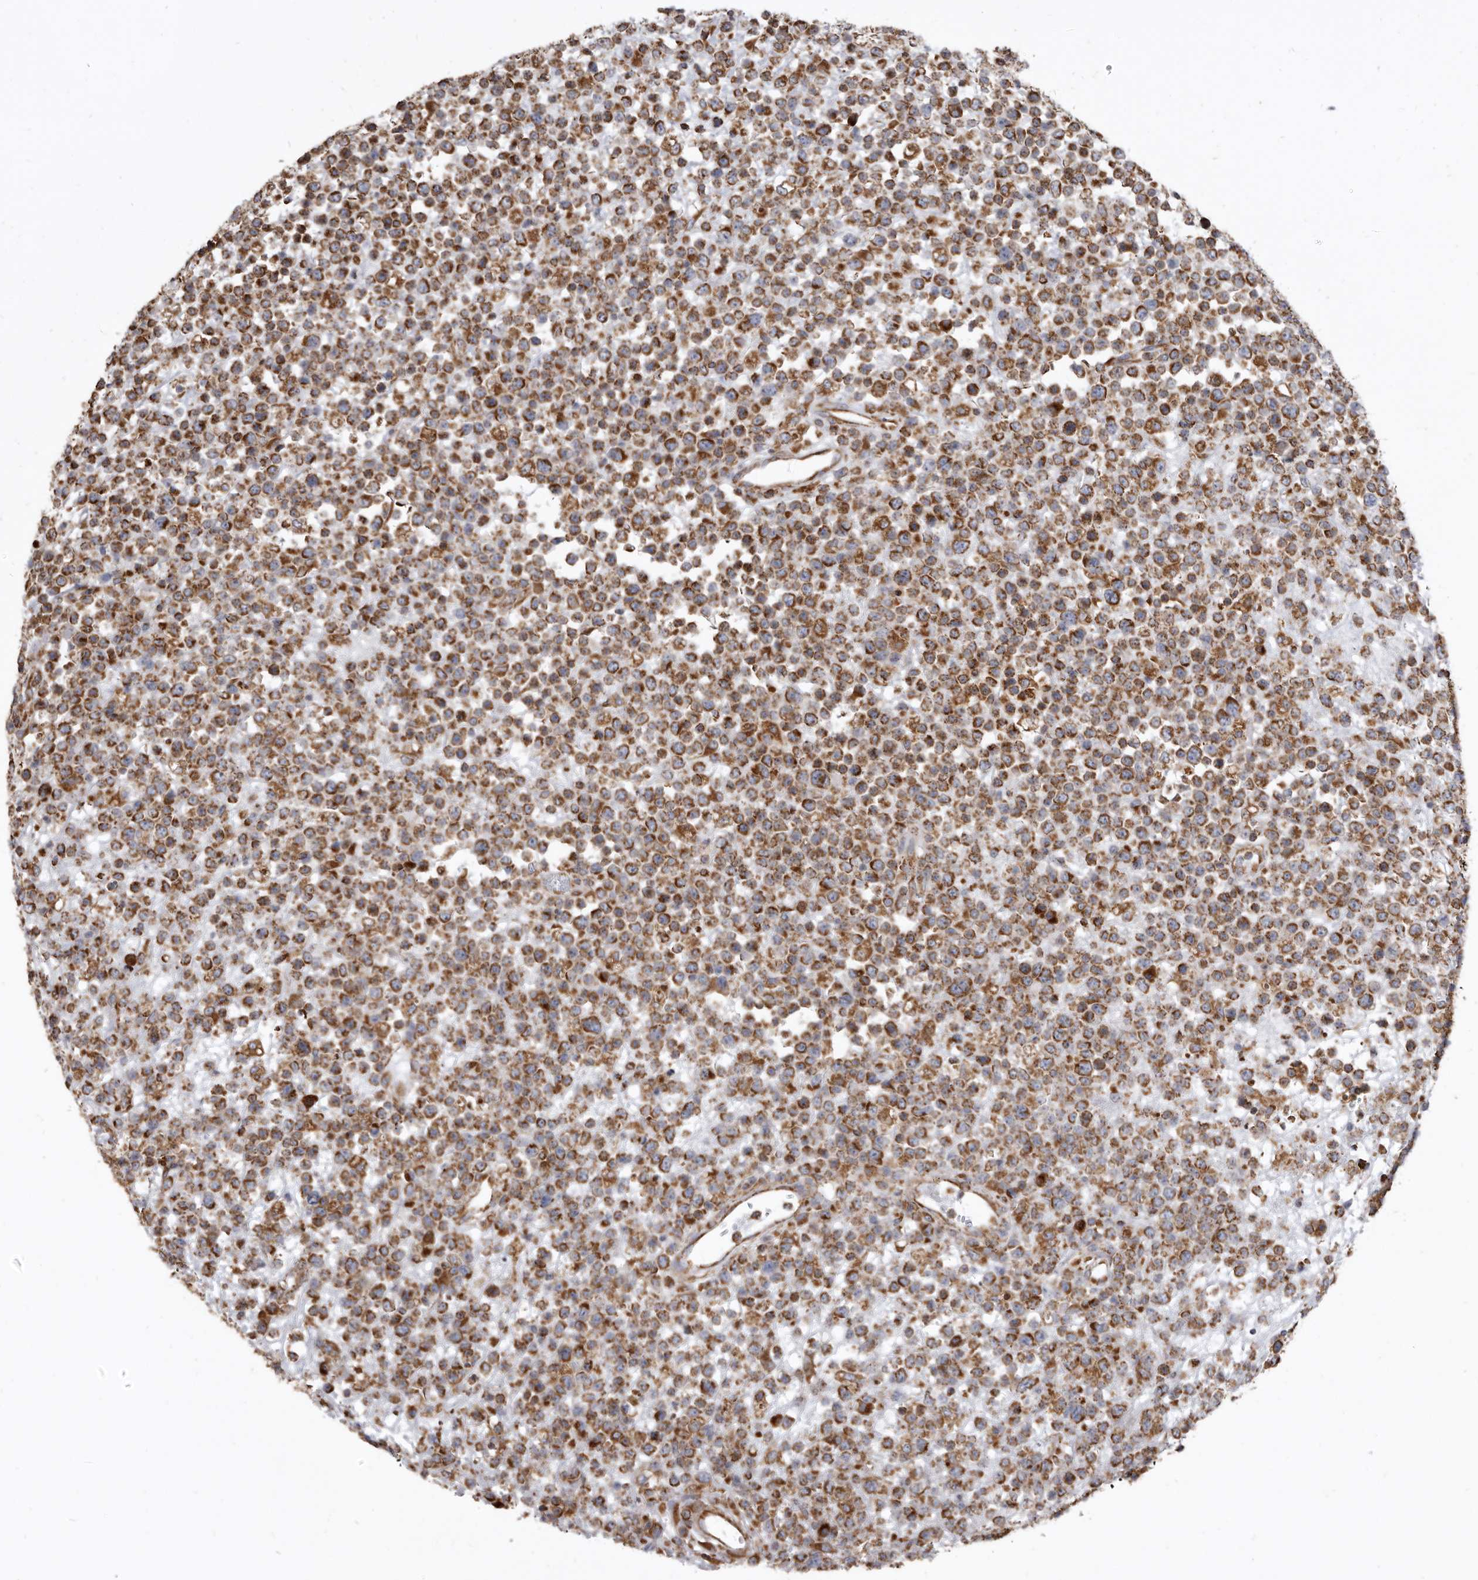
{"staining": {"intensity": "strong", "quantity": ">75%", "location": "cytoplasmic/membranous"}, "tissue": "lymphoma", "cell_type": "Tumor cells", "image_type": "cancer", "snomed": [{"axis": "morphology", "description": "Malignant lymphoma, non-Hodgkin's type, High grade"}, {"axis": "topography", "description": "Colon"}], "caption": "DAB (3,3'-diaminobenzidine) immunohistochemical staining of lymphoma shows strong cytoplasmic/membranous protein expression in about >75% of tumor cells.", "gene": "CDK5RAP3", "patient": {"sex": "female", "age": 53}}